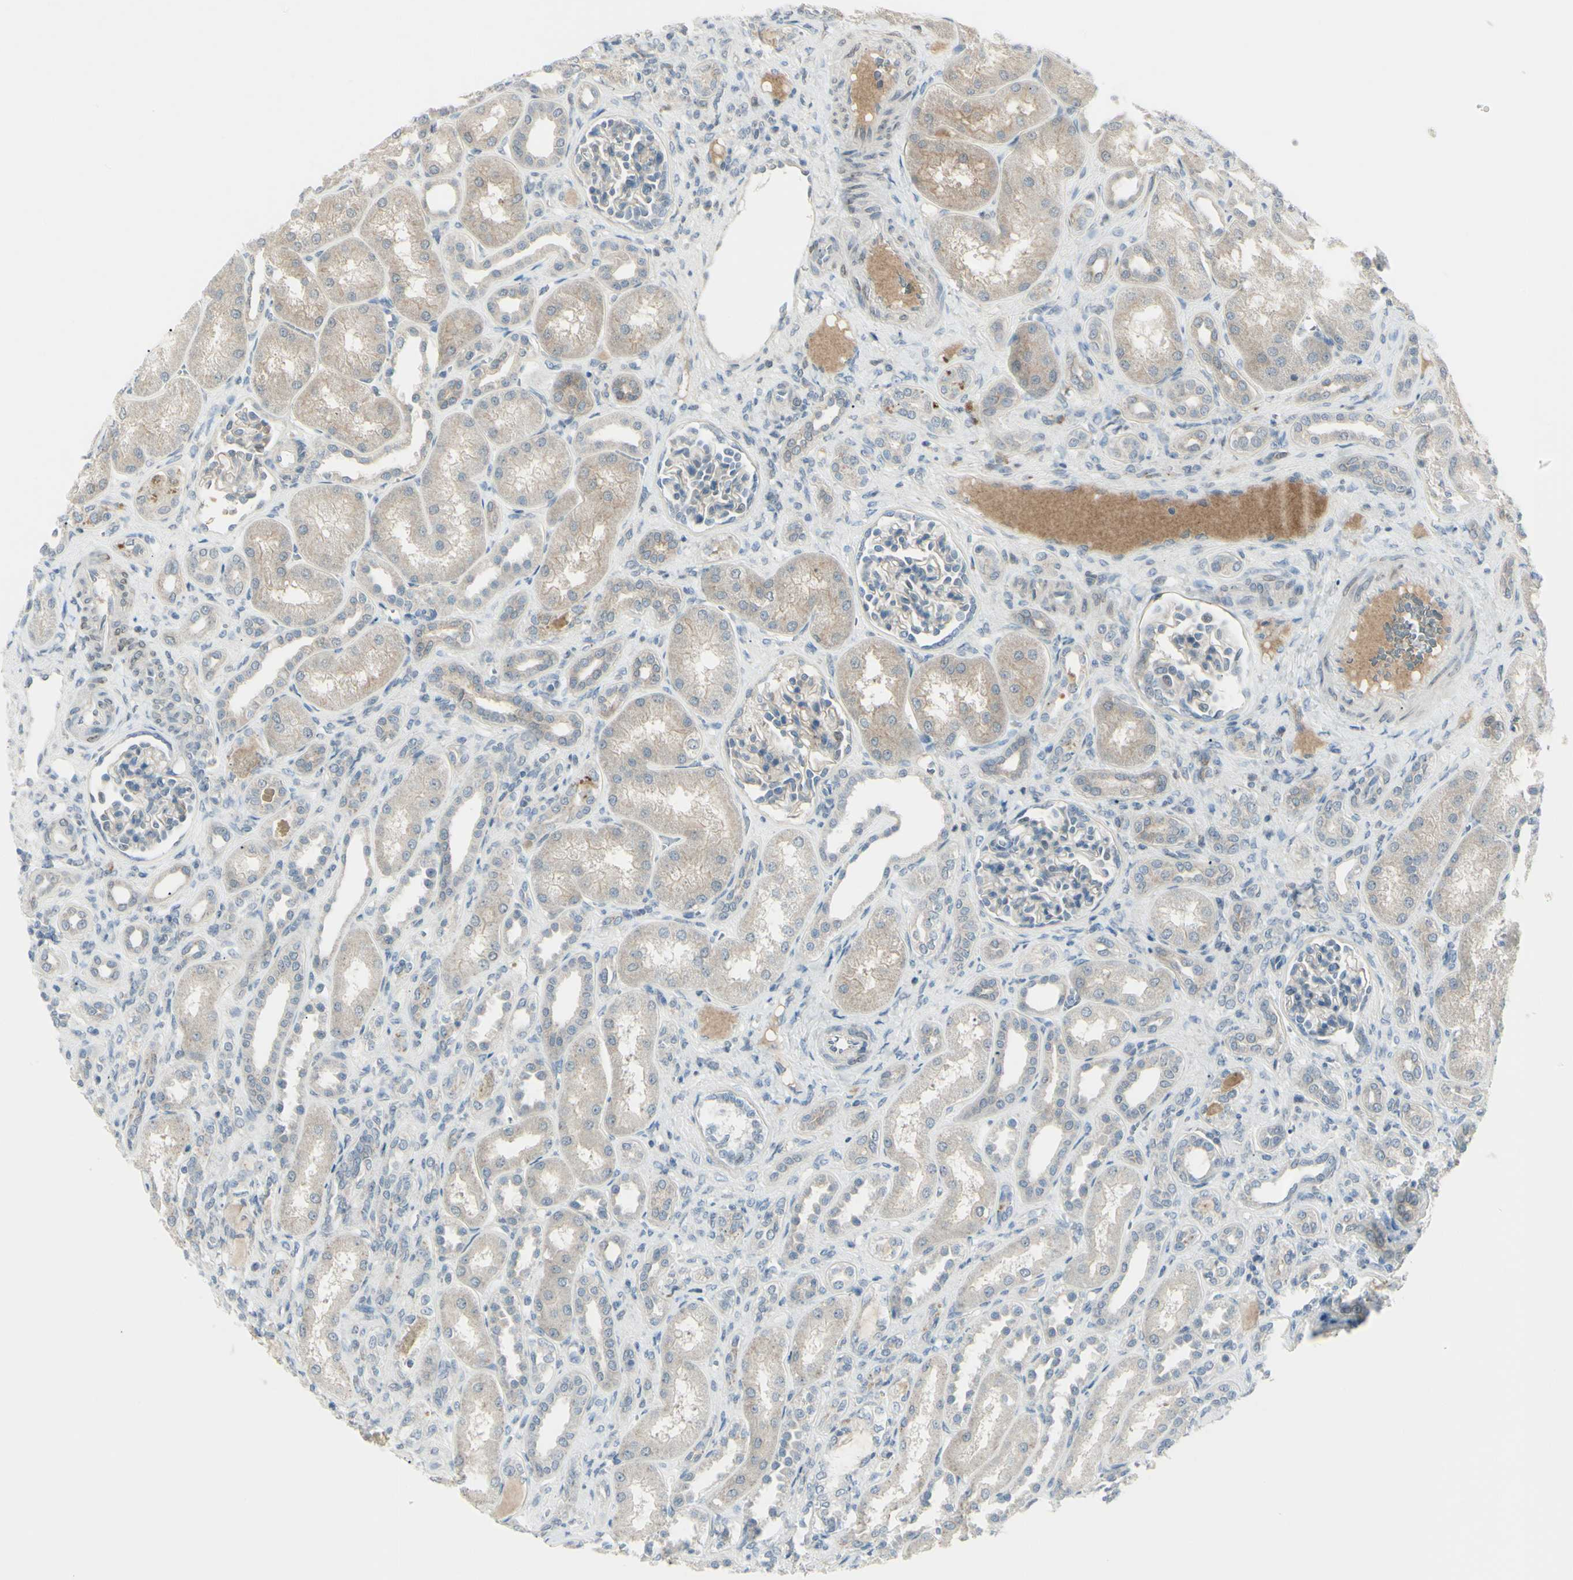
{"staining": {"intensity": "weak", "quantity": ">75%", "location": "cytoplasmic/membranous"}, "tissue": "kidney", "cell_type": "Cells in glomeruli", "image_type": "normal", "snomed": [{"axis": "morphology", "description": "Normal tissue, NOS"}, {"axis": "topography", "description": "Kidney"}], "caption": "Immunohistochemical staining of unremarkable human kidney exhibits >75% levels of weak cytoplasmic/membranous protein staining in approximately >75% of cells in glomeruli.", "gene": "SH3GL2", "patient": {"sex": "male", "age": 7}}